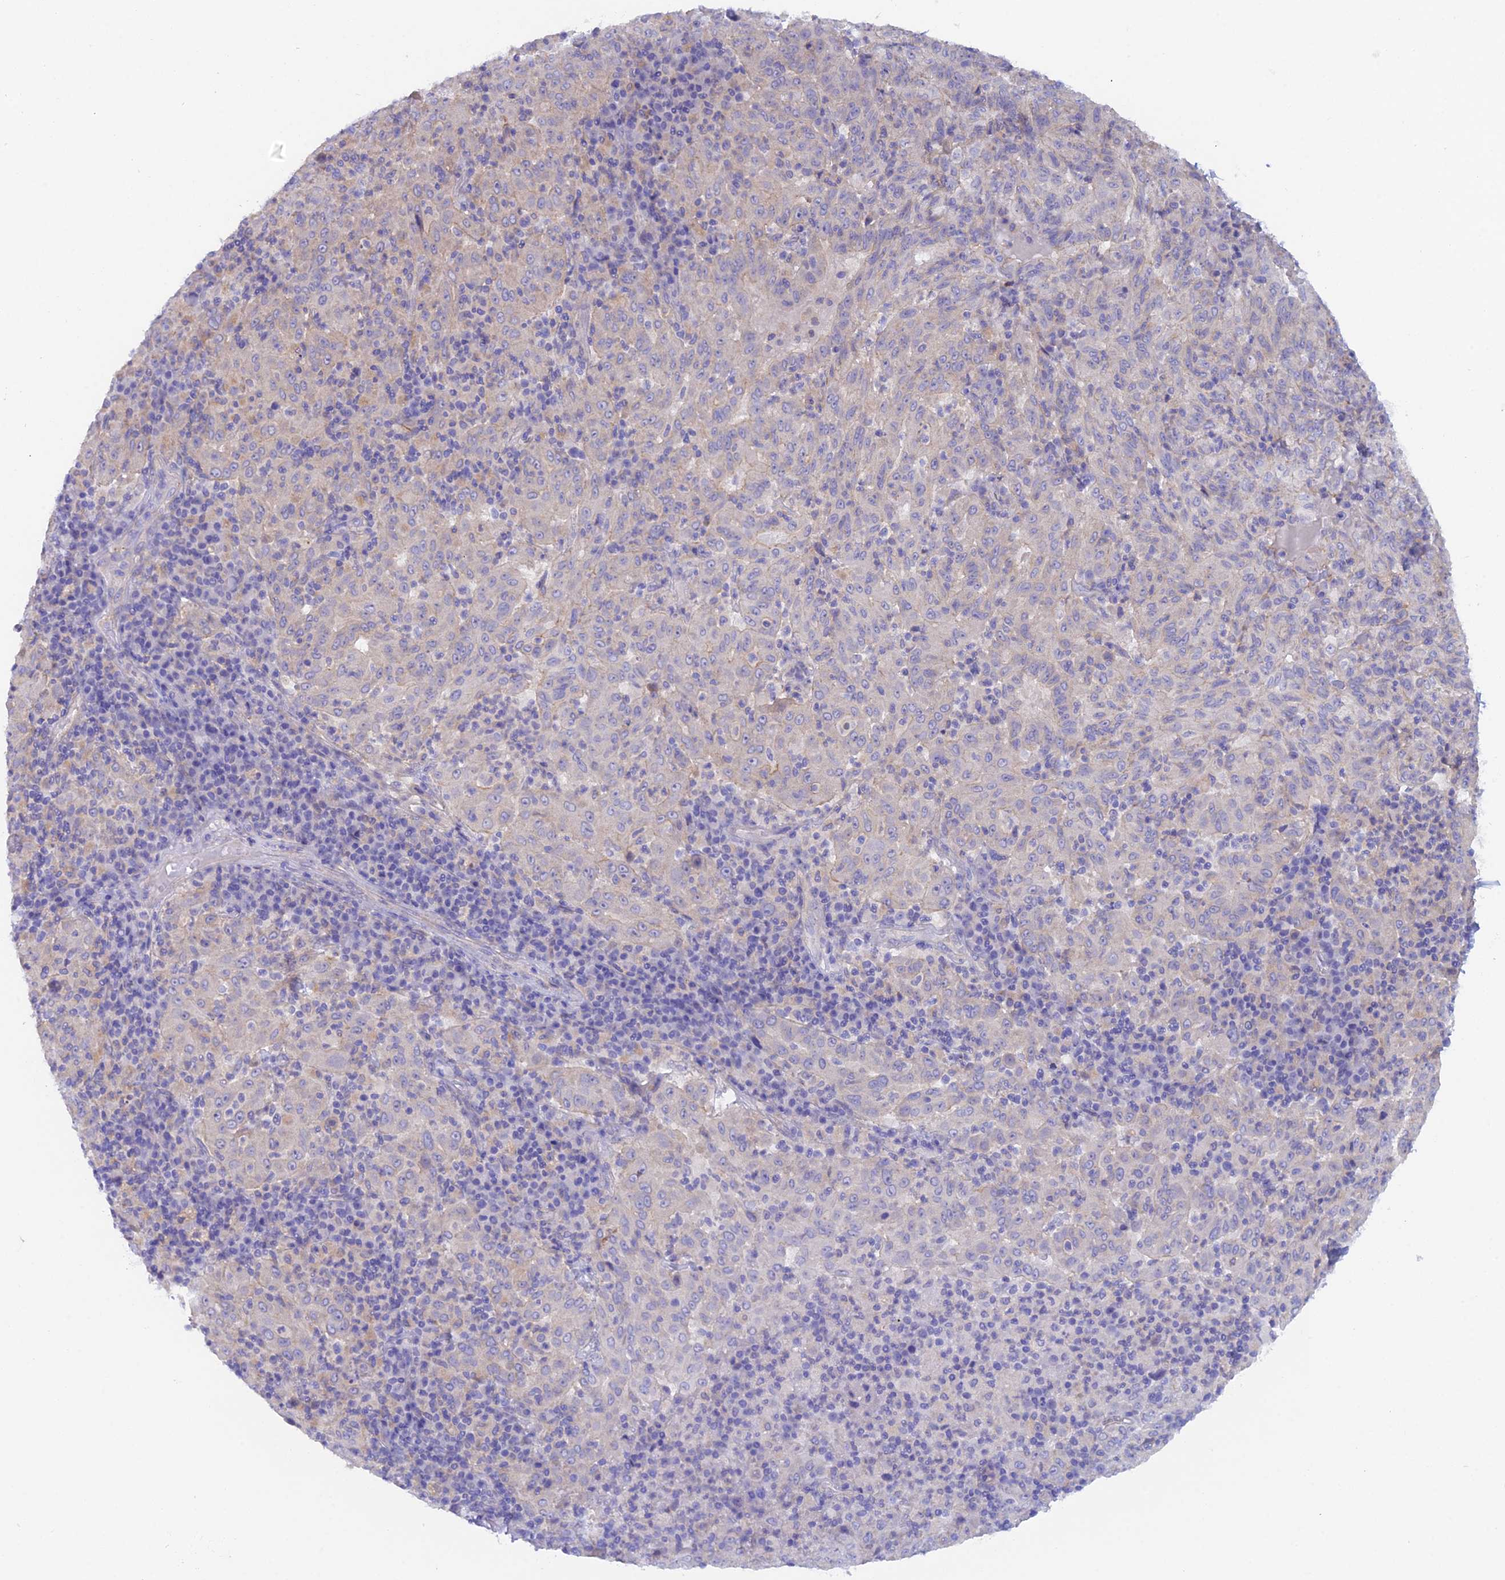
{"staining": {"intensity": "negative", "quantity": "none", "location": "none"}, "tissue": "pancreatic cancer", "cell_type": "Tumor cells", "image_type": "cancer", "snomed": [{"axis": "morphology", "description": "Adenocarcinoma, NOS"}, {"axis": "topography", "description": "Pancreas"}], "caption": "This is an immunohistochemistry (IHC) micrograph of human pancreatic adenocarcinoma. There is no positivity in tumor cells.", "gene": "FZR1", "patient": {"sex": "male", "age": 63}}